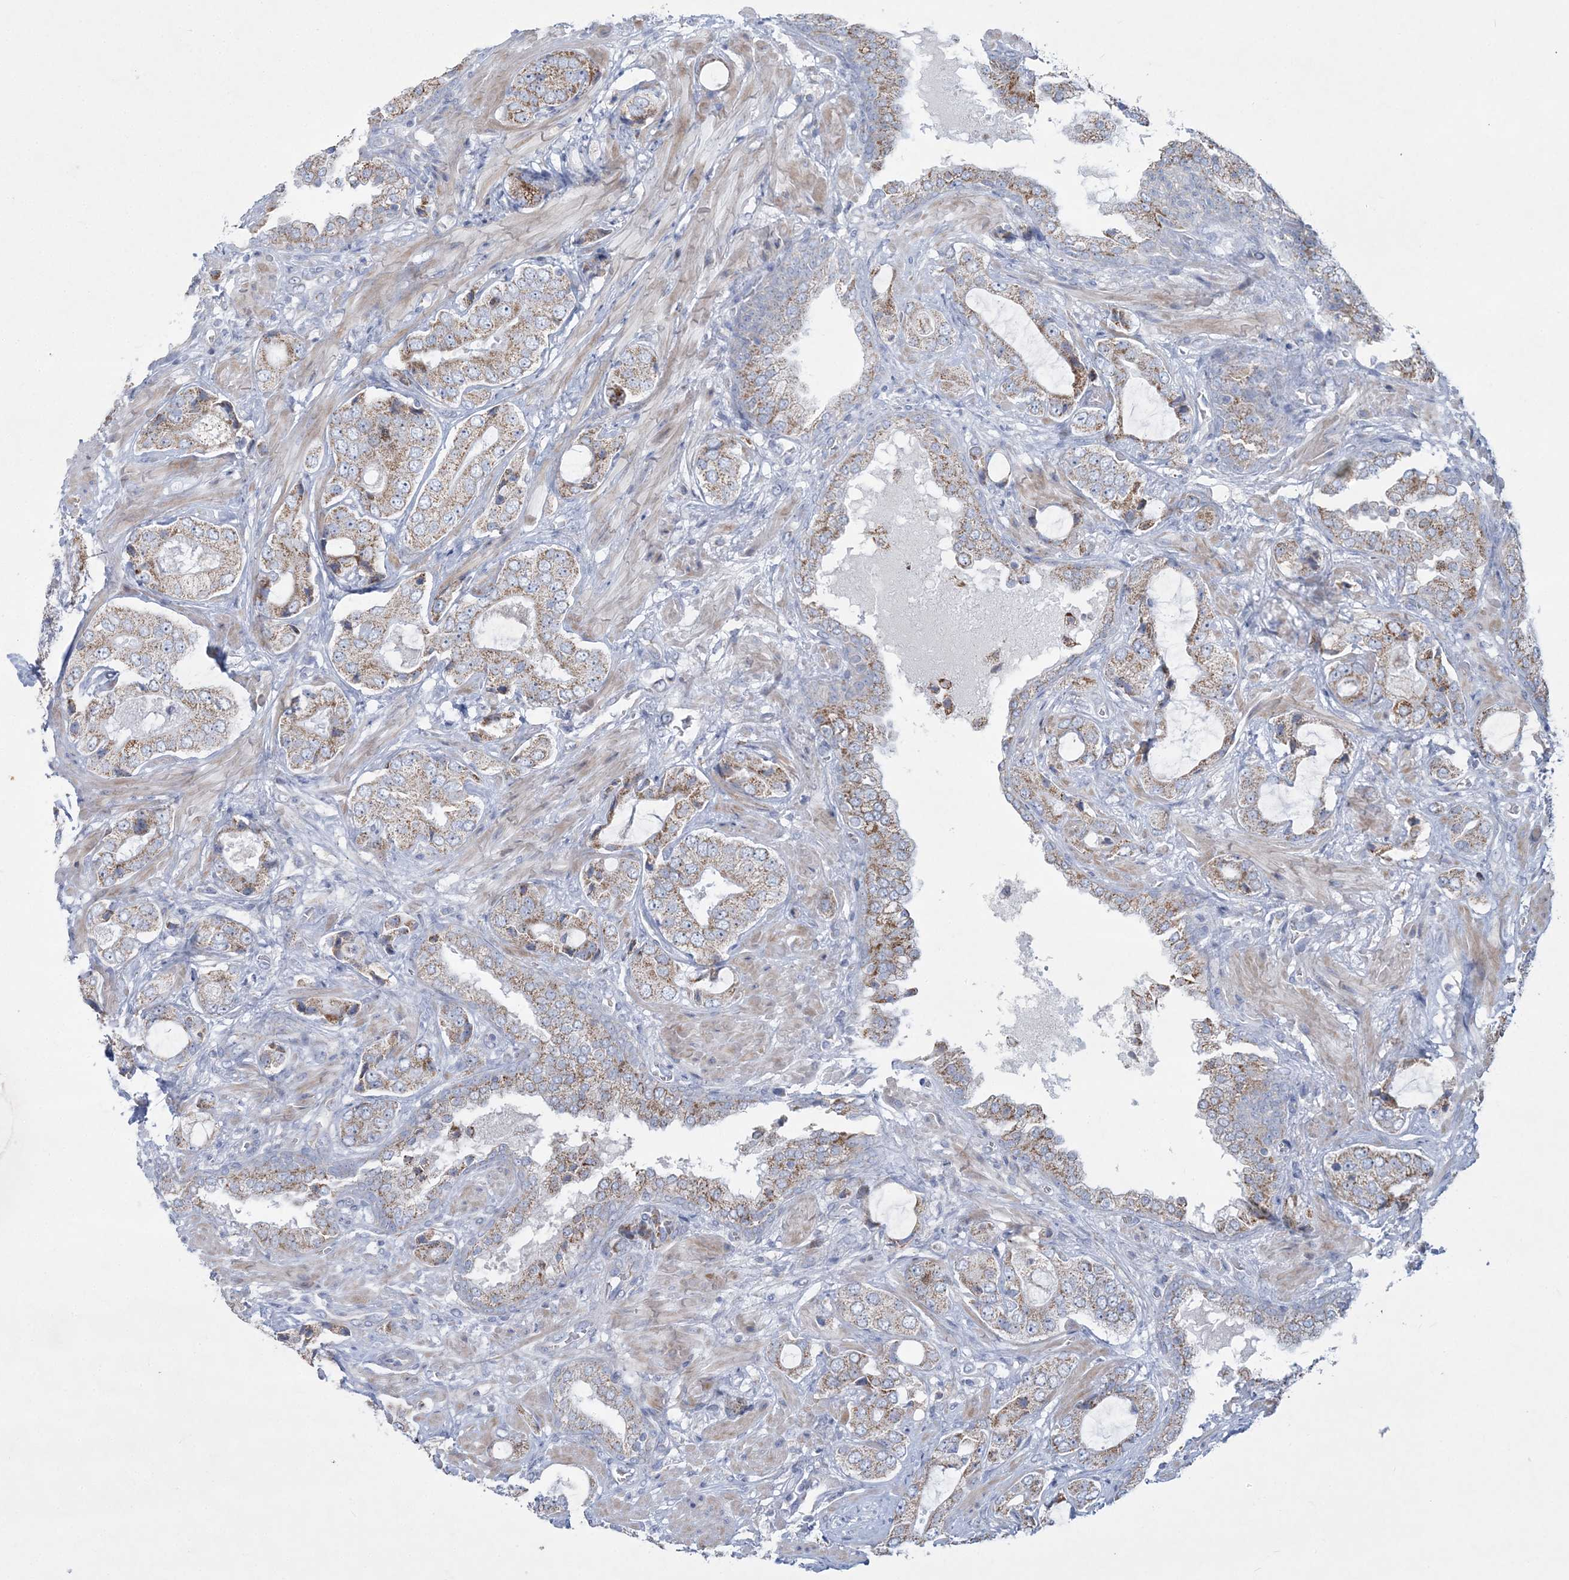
{"staining": {"intensity": "moderate", "quantity": ">75%", "location": "cytoplasmic/membranous"}, "tissue": "prostate cancer", "cell_type": "Tumor cells", "image_type": "cancer", "snomed": [{"axis": "morphology", "description": "Normal tissue, NOS"}, {"axis": "morphology", "description": "Adenocarcinoma, High grade"}, {"axis": "topography", "description": "Prostate"}, {"axis": "topography", "description": "Peripheral nerve tissue"}], "caption": "Protein positivity by IHC displays moderate cytoplasmic/membranous staining in approximately >75% of tumor cells in prostate adenocarcinoma (high-grade).", "gene": "TBC1D7", "patient": {"sex": "male", "age": 59}}